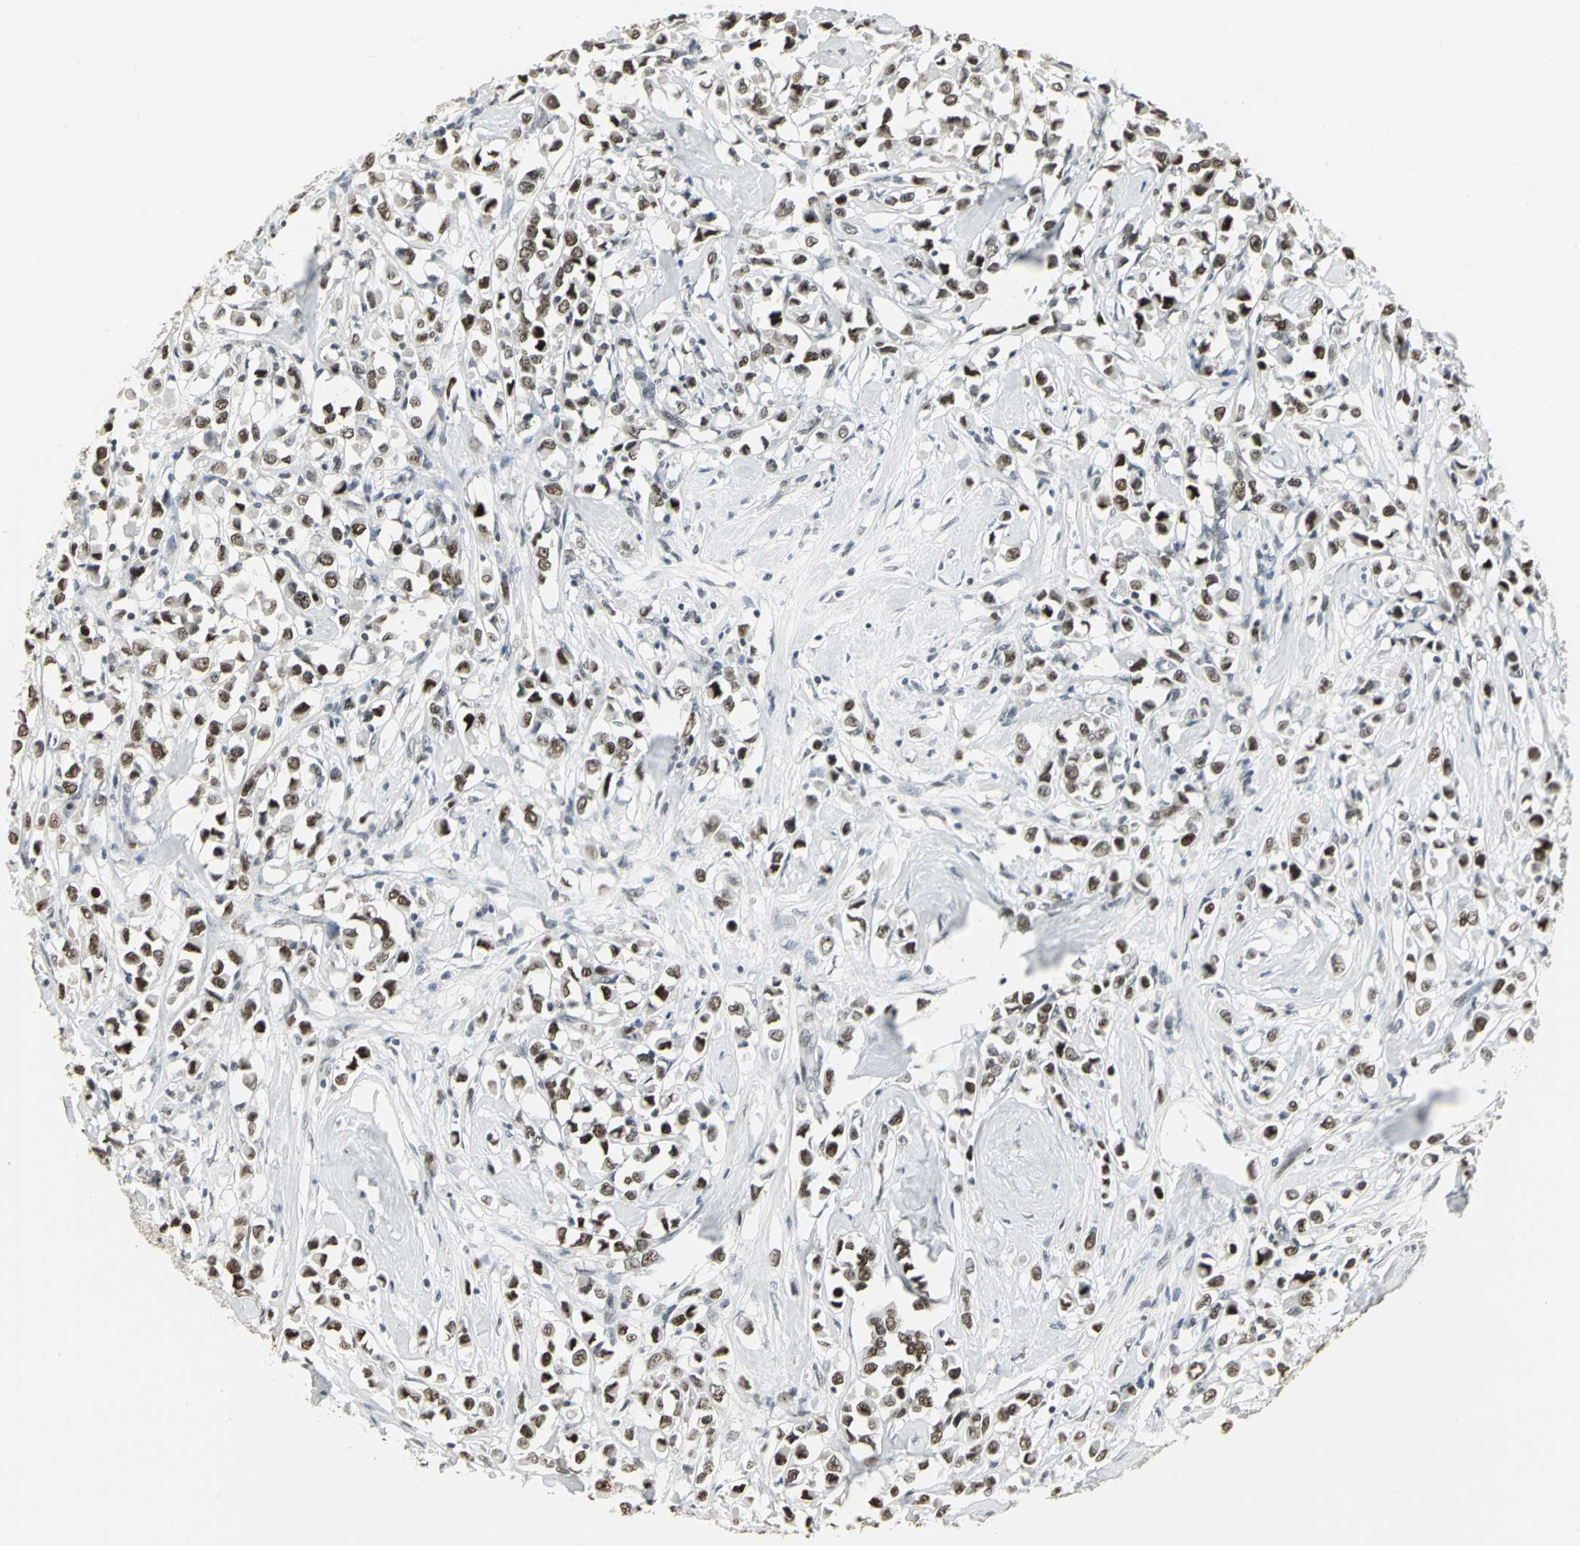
{"staining": {"intensity": "strong", "quantity": ">75%", "location": "nuclear"}, "tissue": "breast cancer", "cell_type": "Tumor cells", "image_type": "cancer", "snomed": [{"axis": "morphology", "description": "Duct carcinoma"}, {"axis": "topography", "description": "Breast"}], "caption": "Immunohistochemical staining of human invasive ductal carcinoma (breast) shows high levels of strong nuclear protein expression in about >75% of tumor cells.", "gene": "CBX3", "patient": {"sex": "female", "age": 61}}